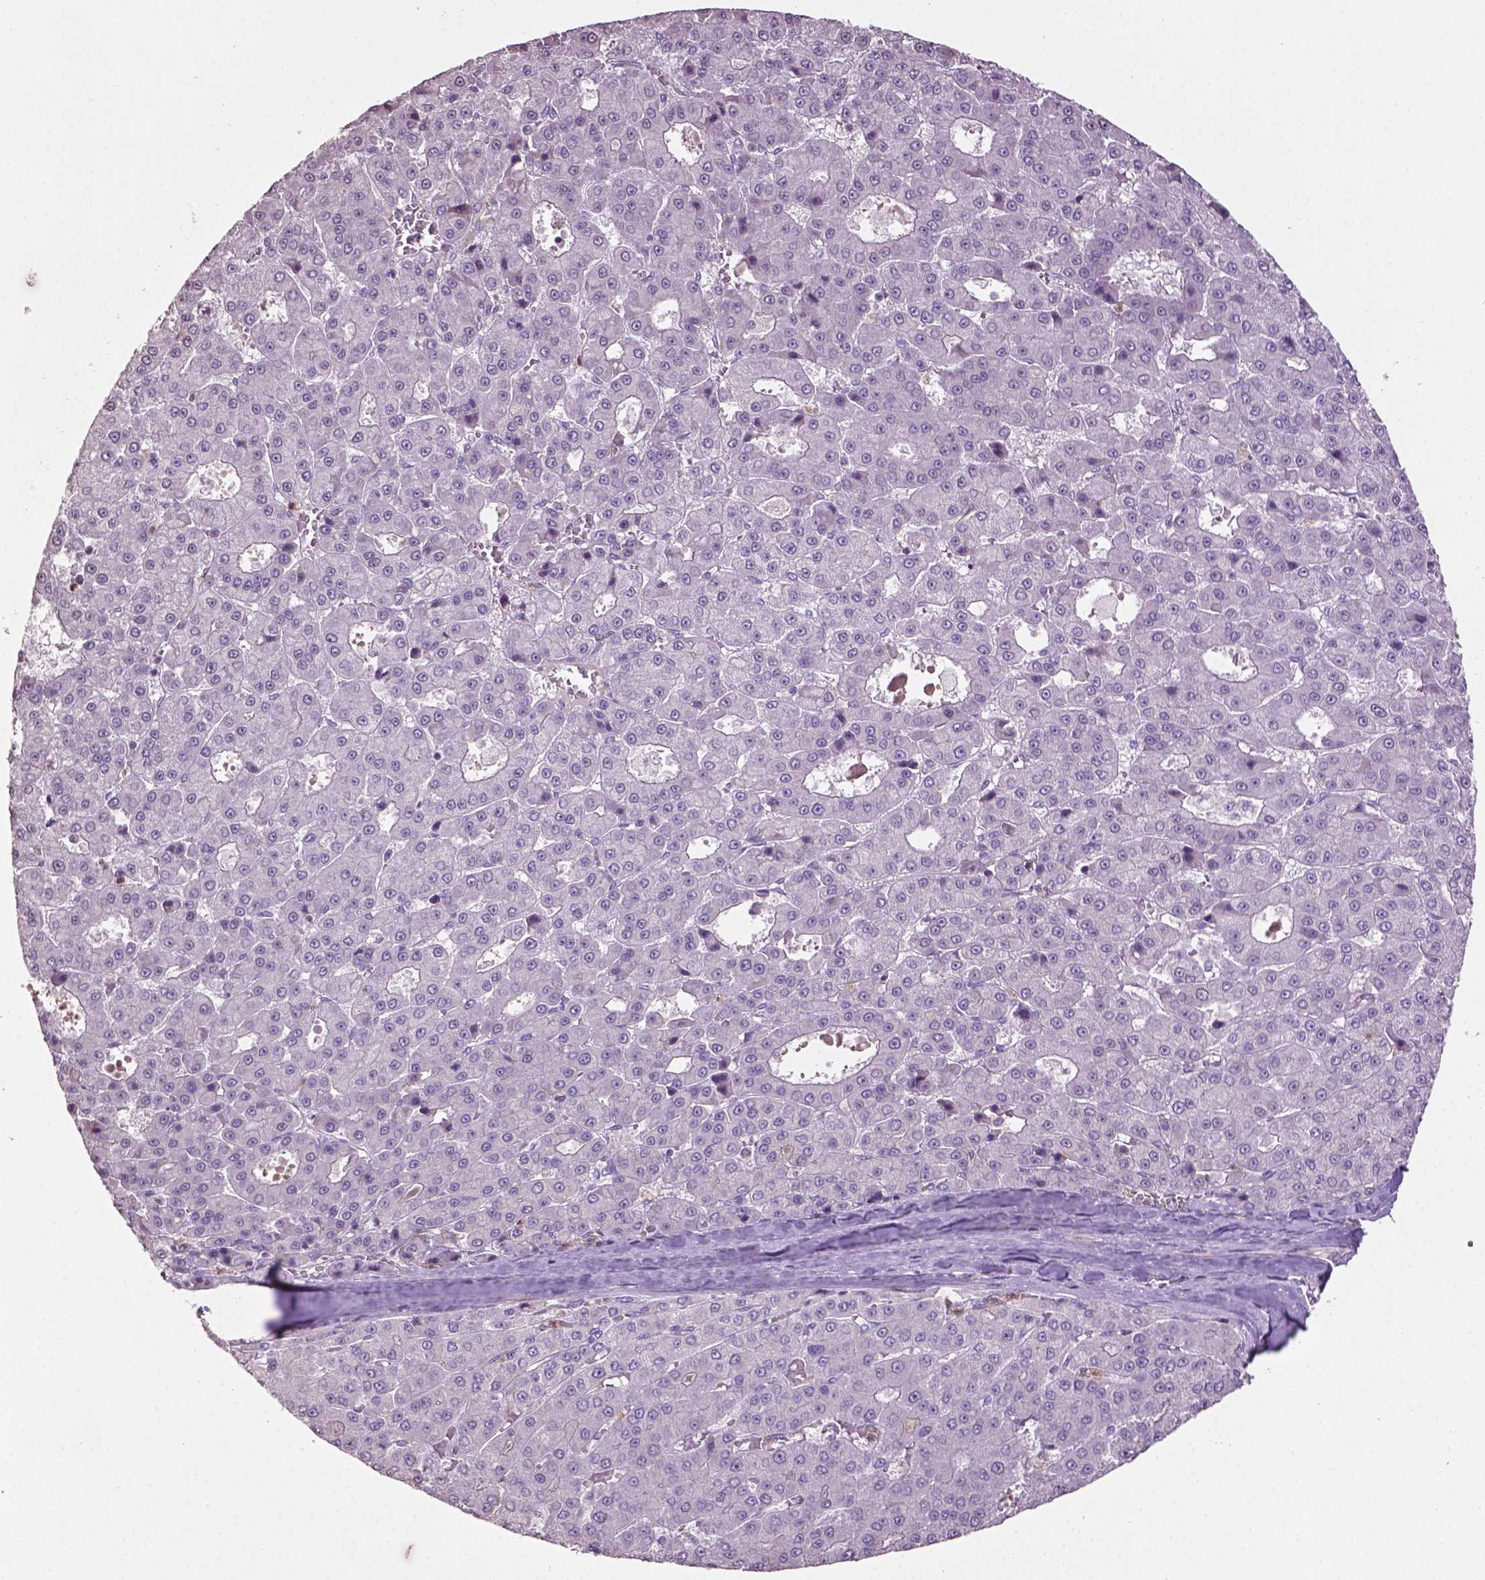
{"staining": {"intensity": "negative", "quantity": "none", "location": "none"}, "tissue": "liver cancer", "cell_type": "Tumor cells", "image_type": "cancer", "snomed": [{"axis": "morphology", "description": "Carcinoma, Hepatocellular, NOS"}, {"axis": "topography", "description": "Liver"}], "caption": "Immunohistochemical staining of liver hepatocellular carcinoma displays no significant expression in tumor cells. (DAB immunohistochemistry visualized using brightfield microscopy, high magnification).", "gene": "NTNG2", "patient": {"sex": "male", "age": 70}}